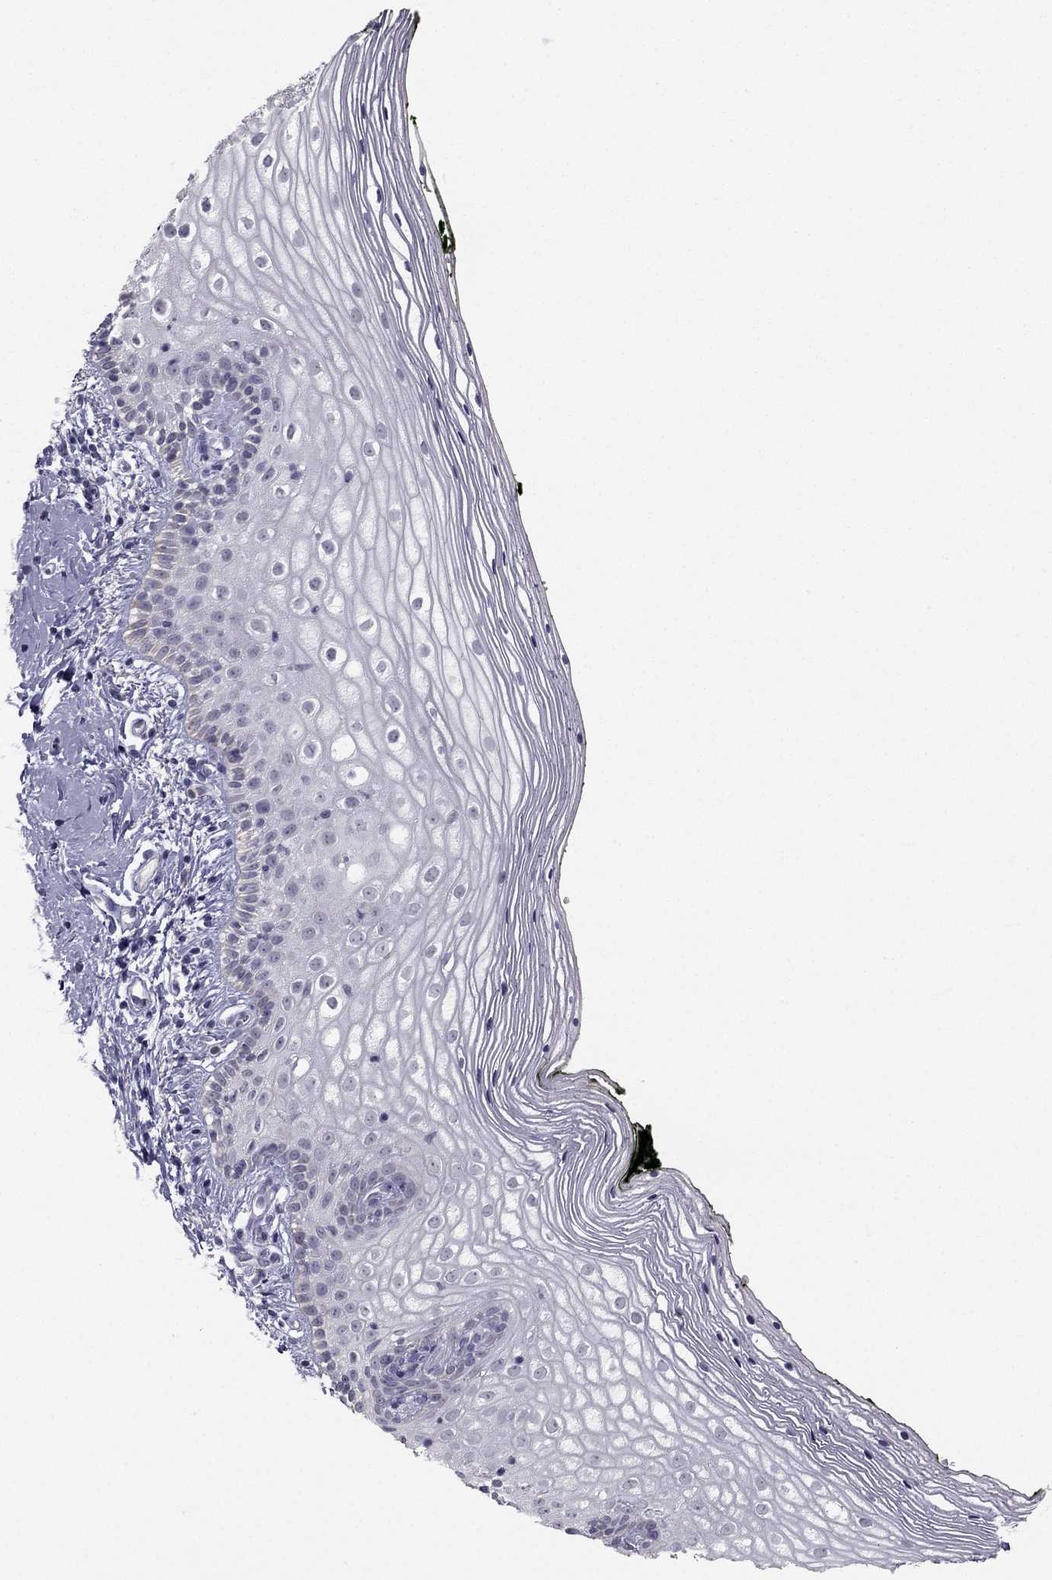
{"staining": {"intensity": "negative", "quantity": "none", "location": "none"}, "tissue": "vagina", "cell_type": "Squamous epithelial cells", "image_type": "normal", "snomed": [{"axis": "morphology", "description": "Normal tissue, NOS"}, {"axis": "topography", "description": "Vagina"}], "caption": "This is a photomicrograph of immunohistochemistry staining of benign vagina, which shows no positivity in squamous epithelial cells.", "gene": "C5orf49", "patient": {"sex": "female", "age": 47}}